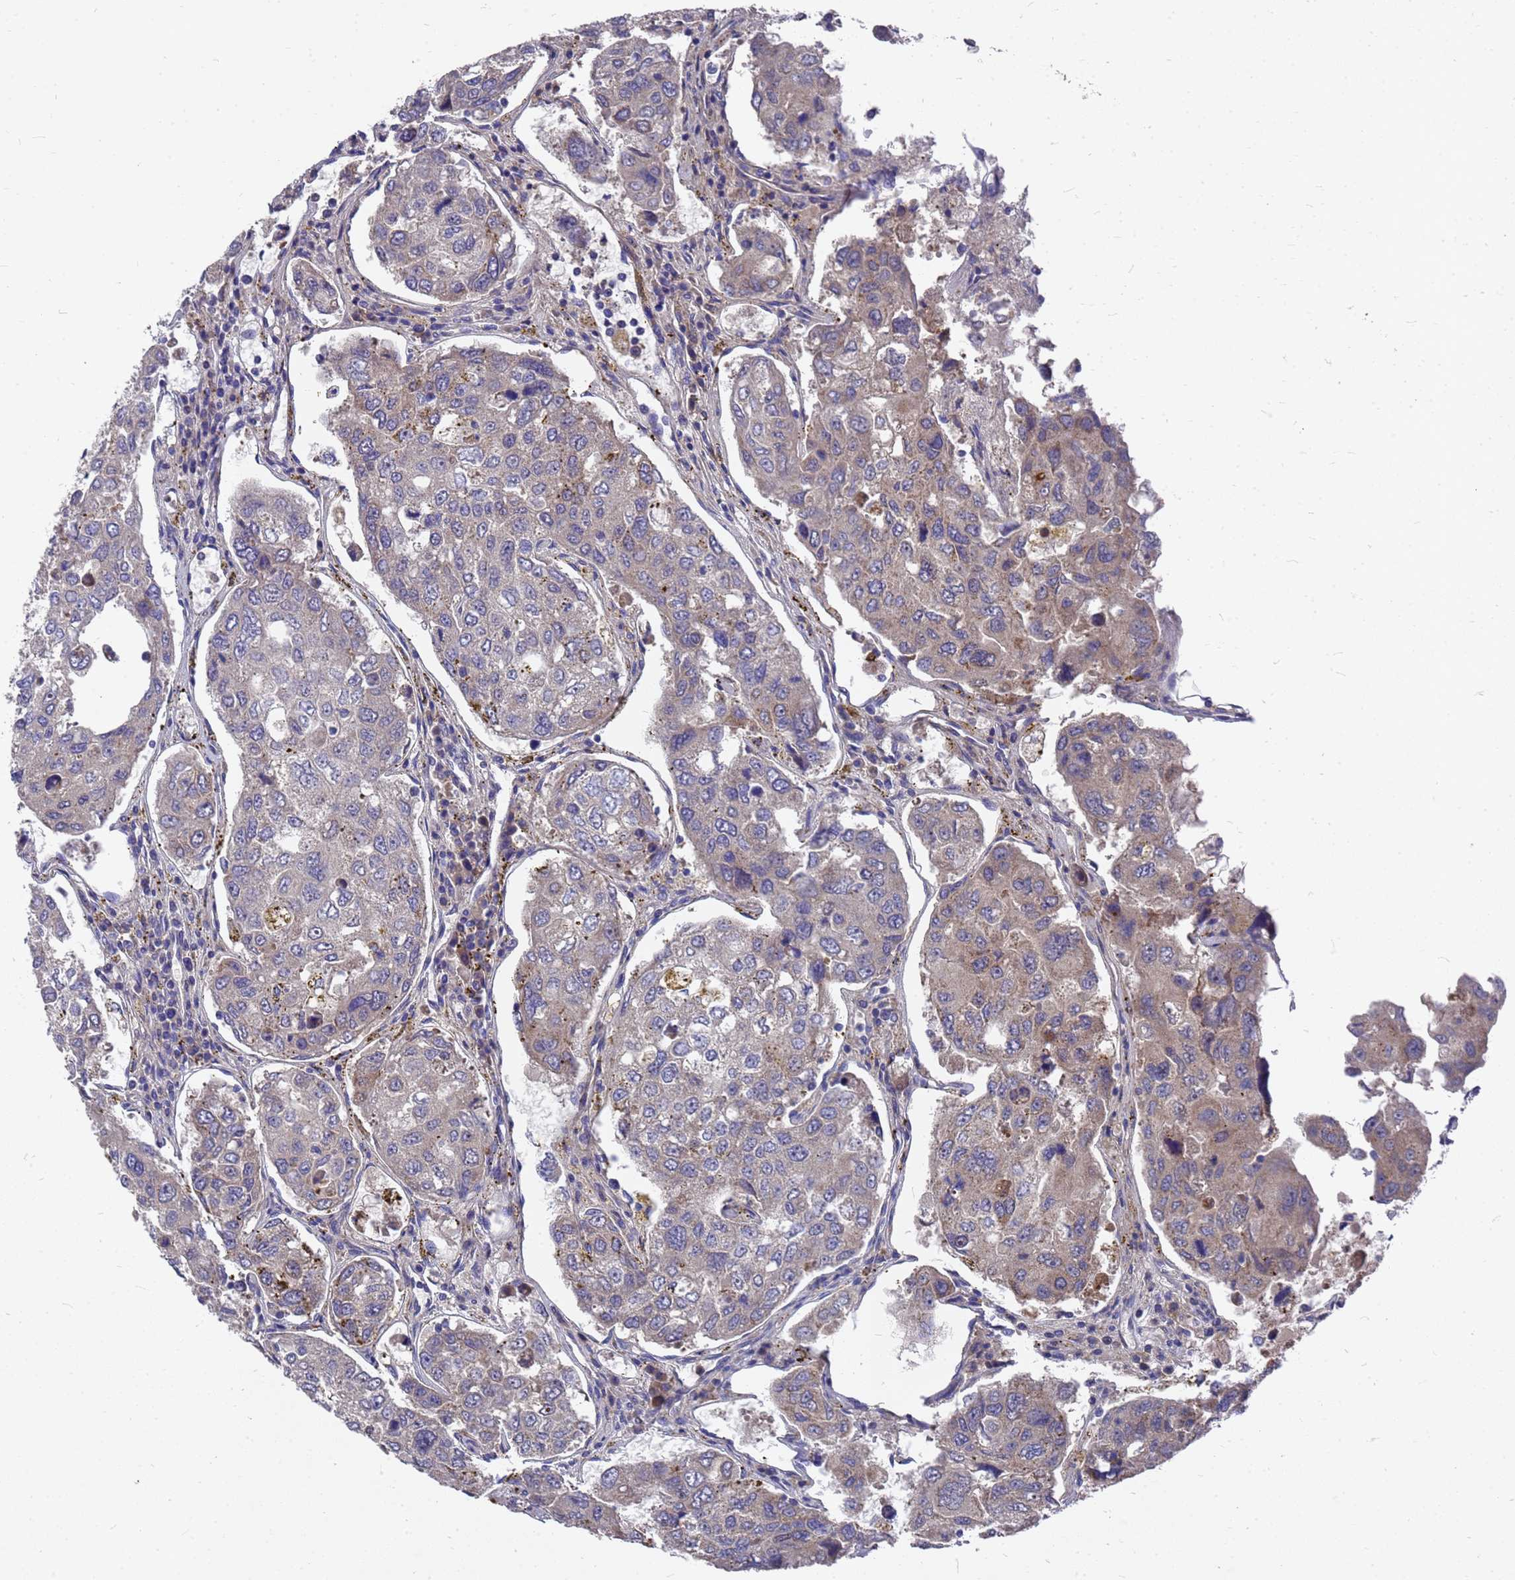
{"staining": {"intensity": "weak", "quantity": "<25%", "location": "cytoplasmic/membranous"}, "tissue": "urothelial cancer", "cell_type": "Tumor cells", "image_type": "cancer", "snomed": [{"axis": "morphology", "description": "Urothelial carcinoma, High grade"}, {"axis": "topography", "description": "Lymph node"}, {"axis": "topography", "description": "Urinary bladder"}], "caption": "High power microscopy micrograph of an immunohistochemistry photomicrograph of urothelial cancer, revealing no significant staining in tumor cells.", "gene": "ZNF717", "patient": {"sex": "male", "age": 51}}